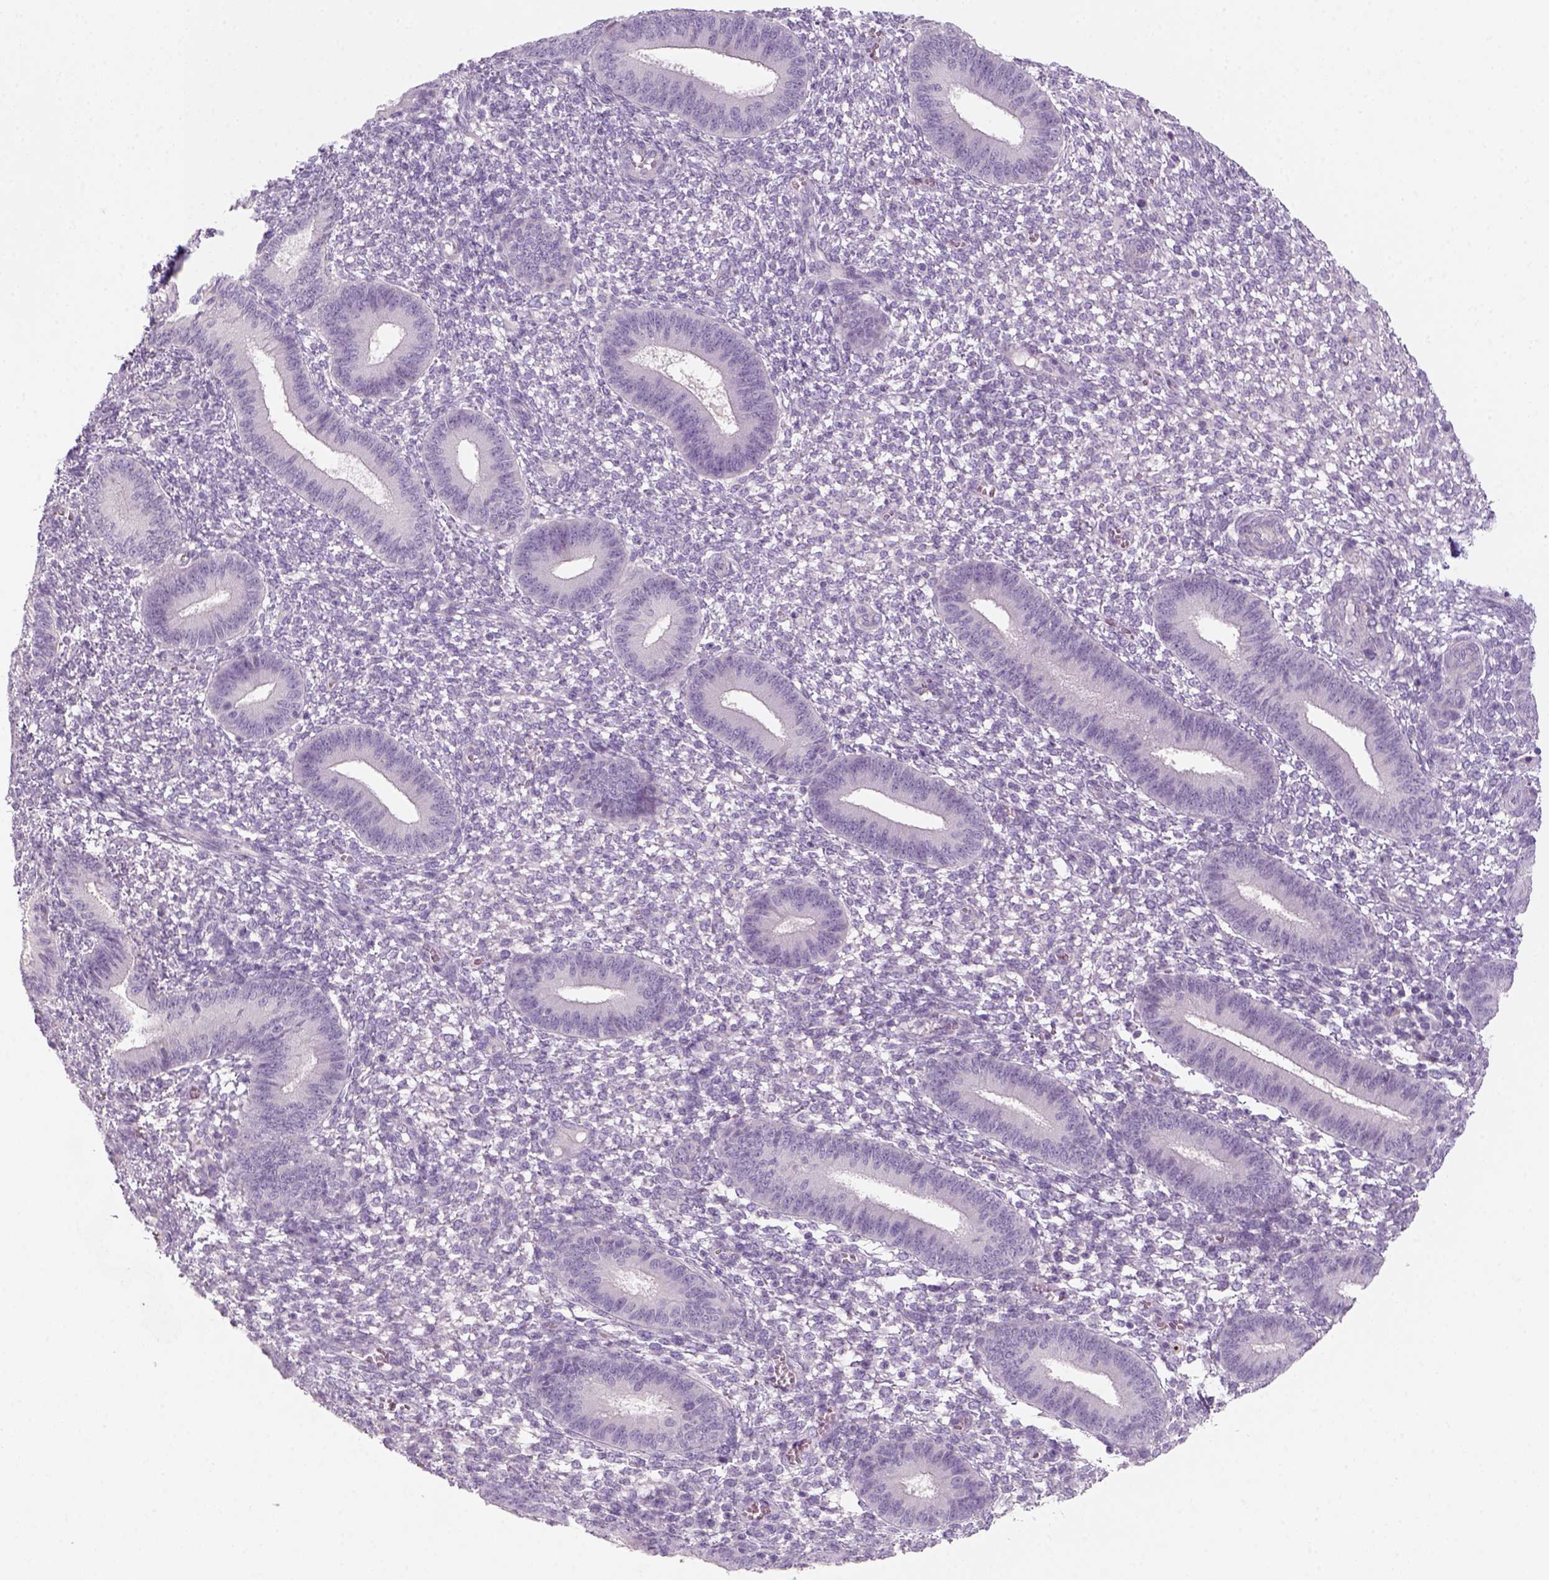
{"staining": {"intensity": "negative", "quantity": "none", "location": "none"}, "tissue": "endometrium", "cell_type": "Cells in endometrial stroma", "image_type": "normal", "snomed": [{"axis": "morphology", "description": "Normal tissue, NOS"}, {"axis": "topography", "description": "Endometrium"}], "caption": "IHC image of benign endometrium: endometrium stained with DAB displays no significant protein expression in cells in endometrial stroma.", "gene": "KRT25", "patient": {"sex": "female", "age": 42}}